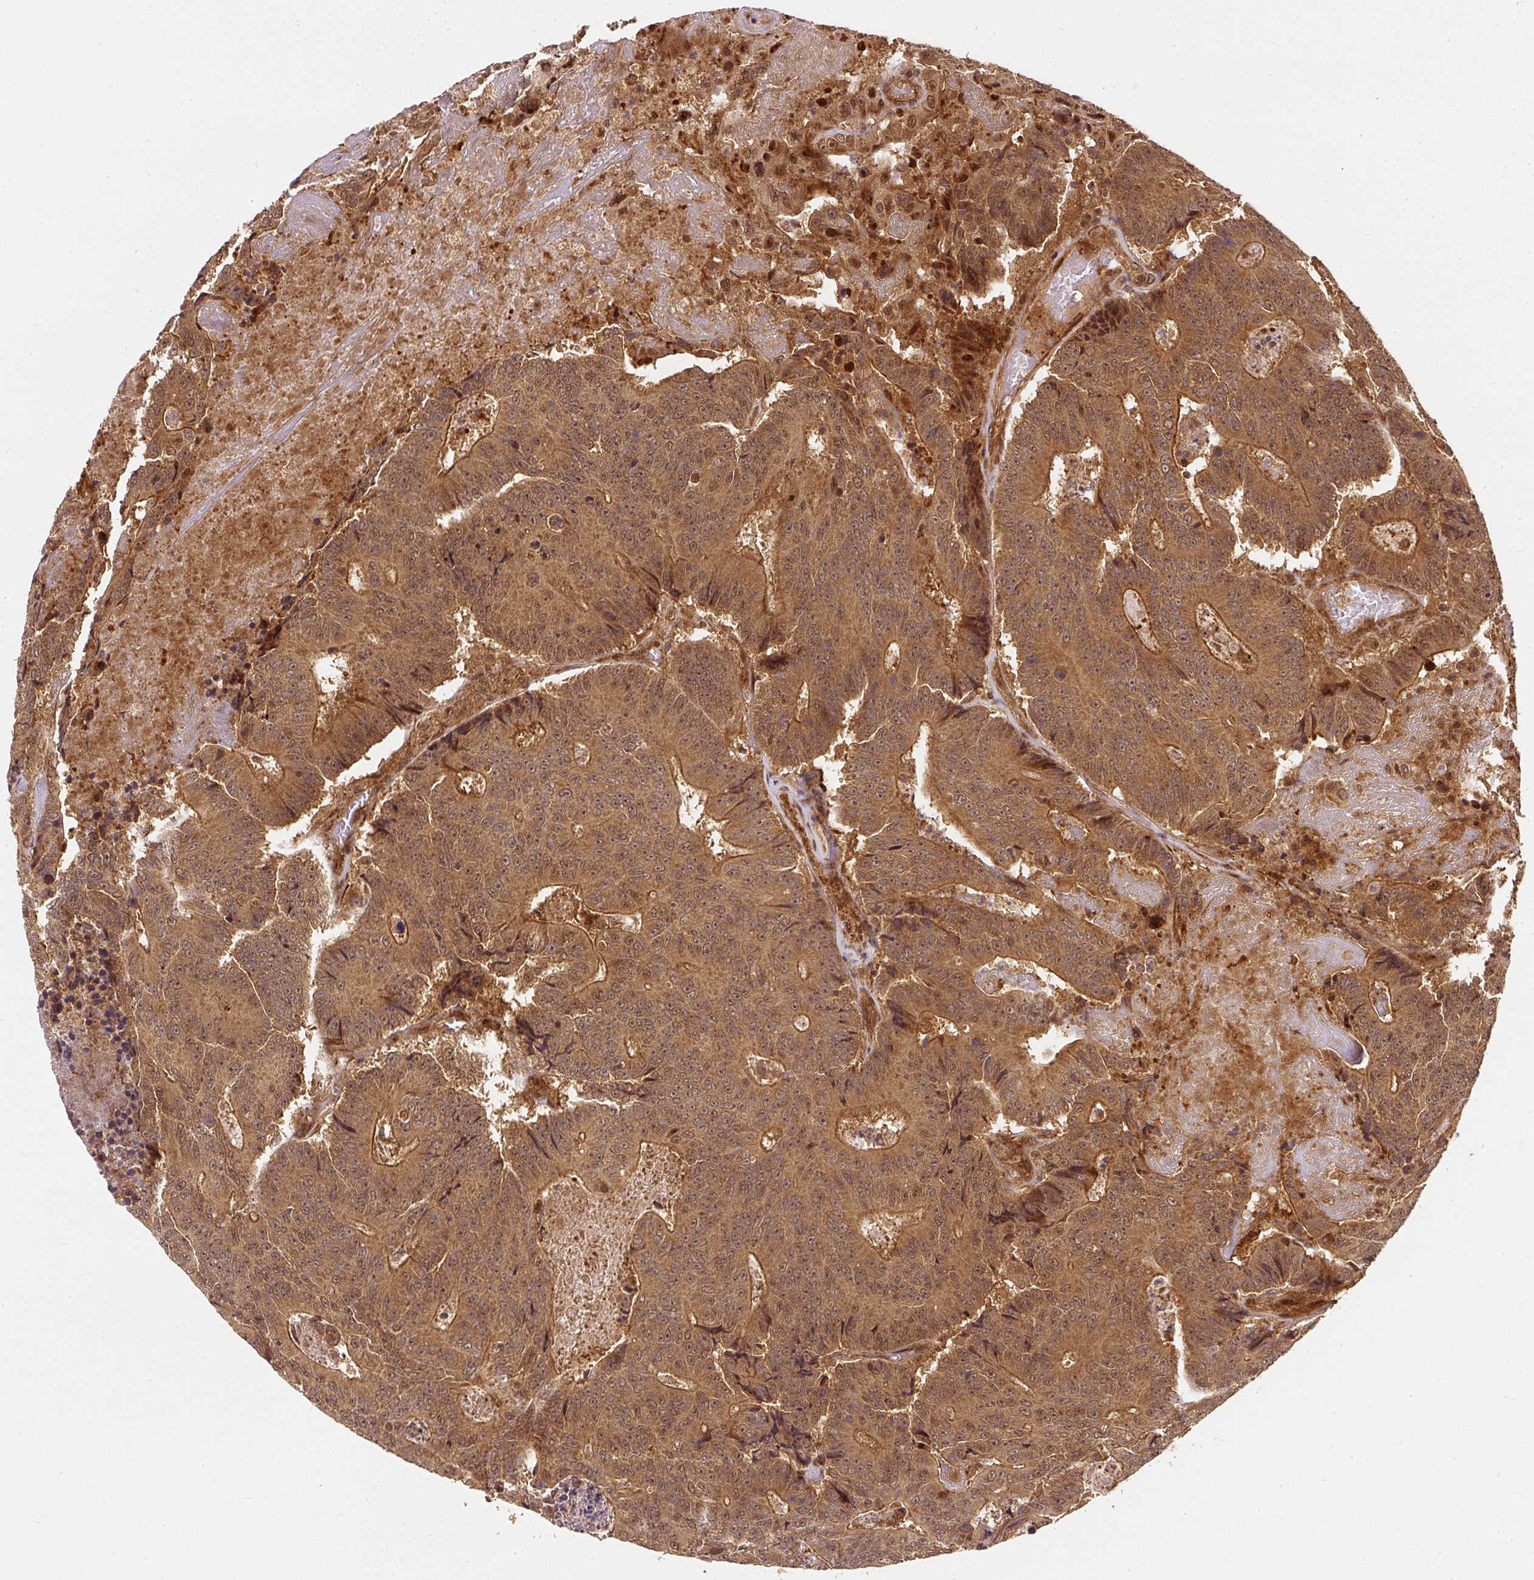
{"staining": {"intensity": "moderate", "quantity": ">75%", "location": "cytoplasmic/membranous"}, "tissue": "colorectal cancer", "cell_type": "Tumor cells", "image_type": "cancer", "snomed": [{"axis": "morphology", "description": "Adenocarcinoma, NOS"}, {"axis": "topography", "description": "Colon"}], "caption": "A high-resolution photomicrograph shows immunohistochemistry staining of adenocarcinoma (colorectal), which exhibits moderate cytoplasmic/membranous staining in about >75% of tumor cells. Using DAB (brown) and hematoxylin (blue) stains, captured at high magnification using brightfield microscopy.", "gene": "PSMD1", "patient": {"sex": "male", "age": 83}}